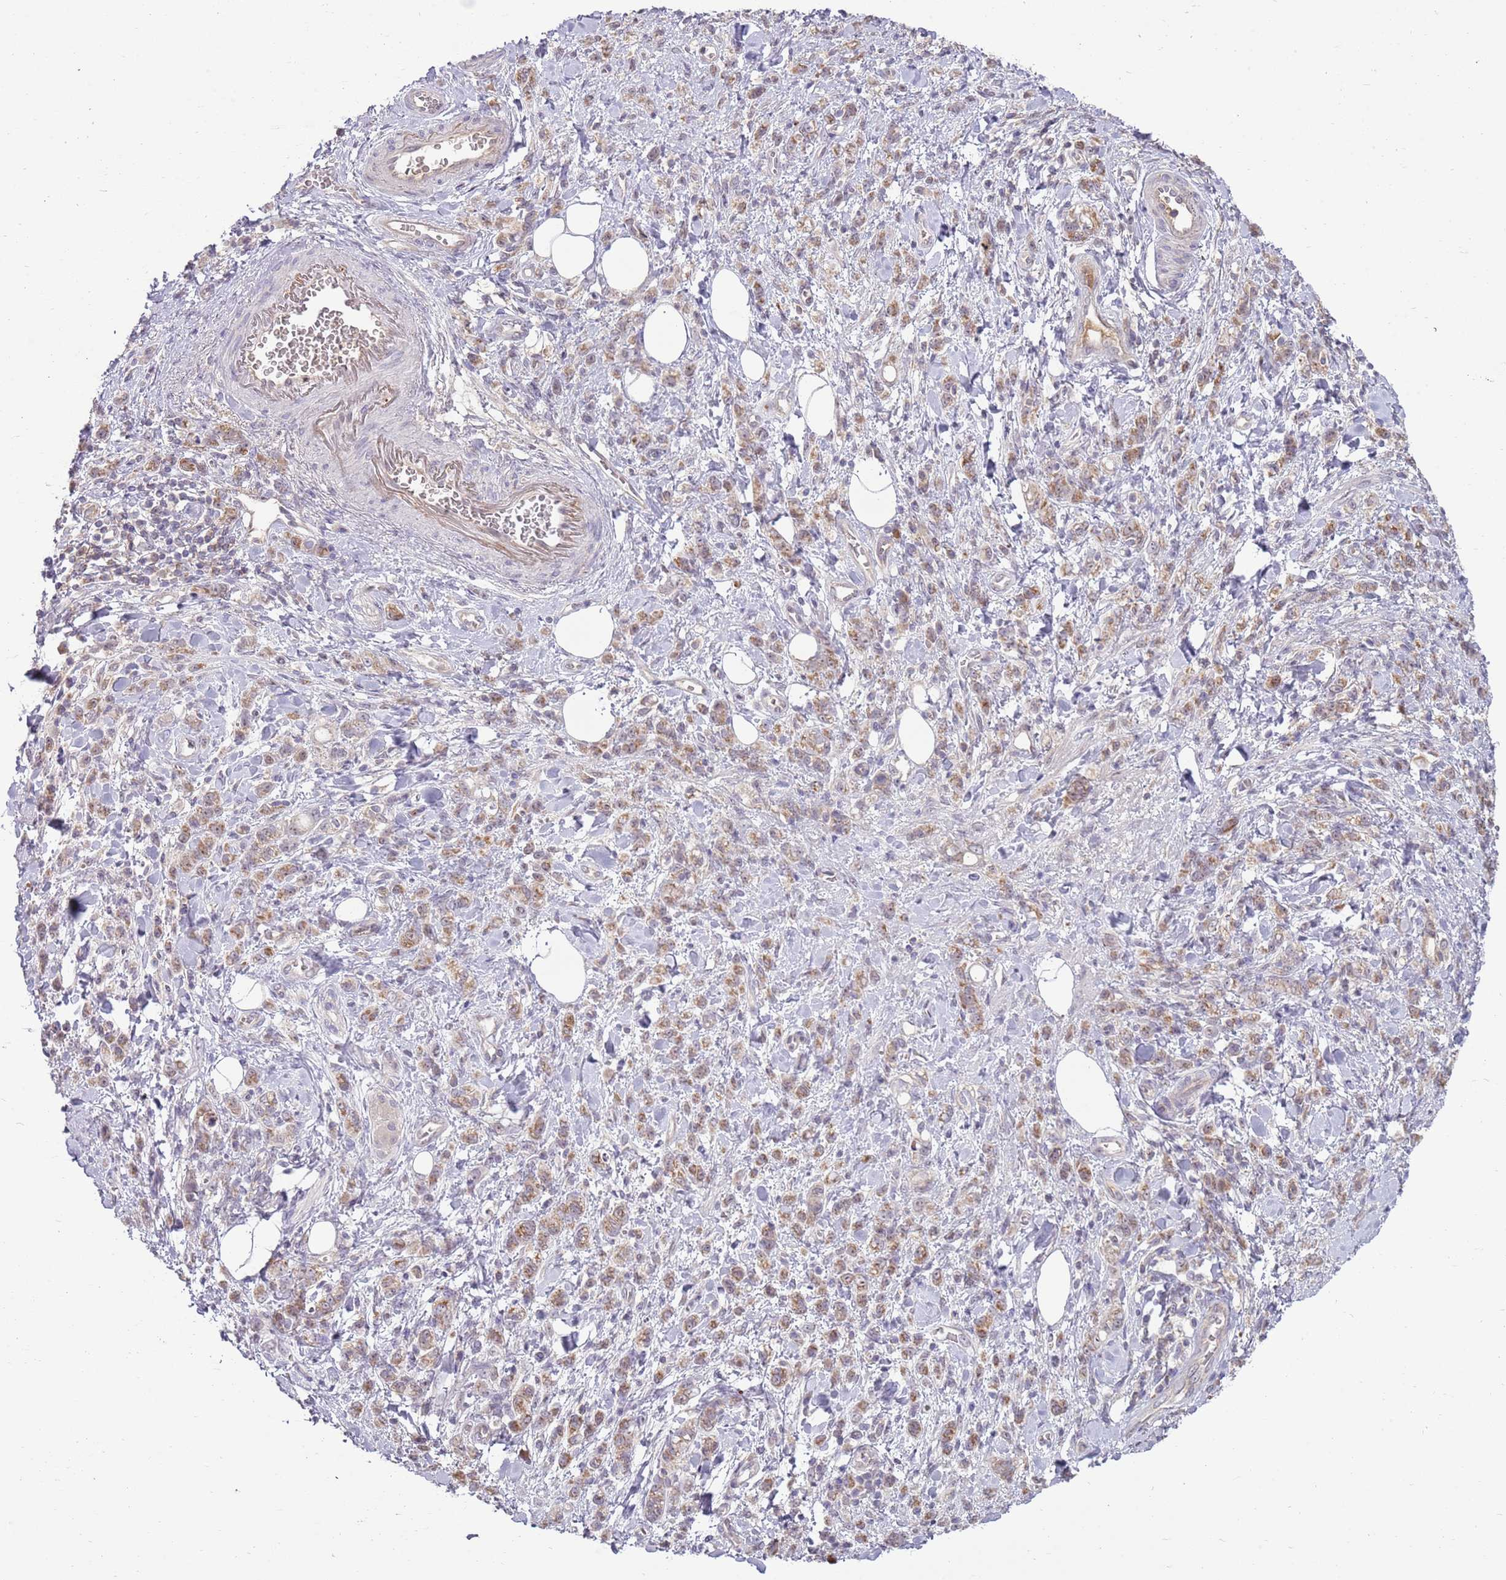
{"staining": {"intensity": "moderate", "quantity": ">75%", "location": "cytoplasmic/membranous"}, "tissue": "stomach cancer", "cell_type": "Tumor cells", "image_type": "cancer", "snomed": [{"axis": "morphology", "description": "Adenocarcinoma, NOS"}, {"axis": "topography", "description": "Stomach"}], "caption": "Immunohistochemical staining of human stomach cancer shows medium levels of moderate cytoplasmic/membranous positivity in about >75% of tumor cells.", "gene": "NBPF6", "patient": {"sex": "male", "age": 77}}